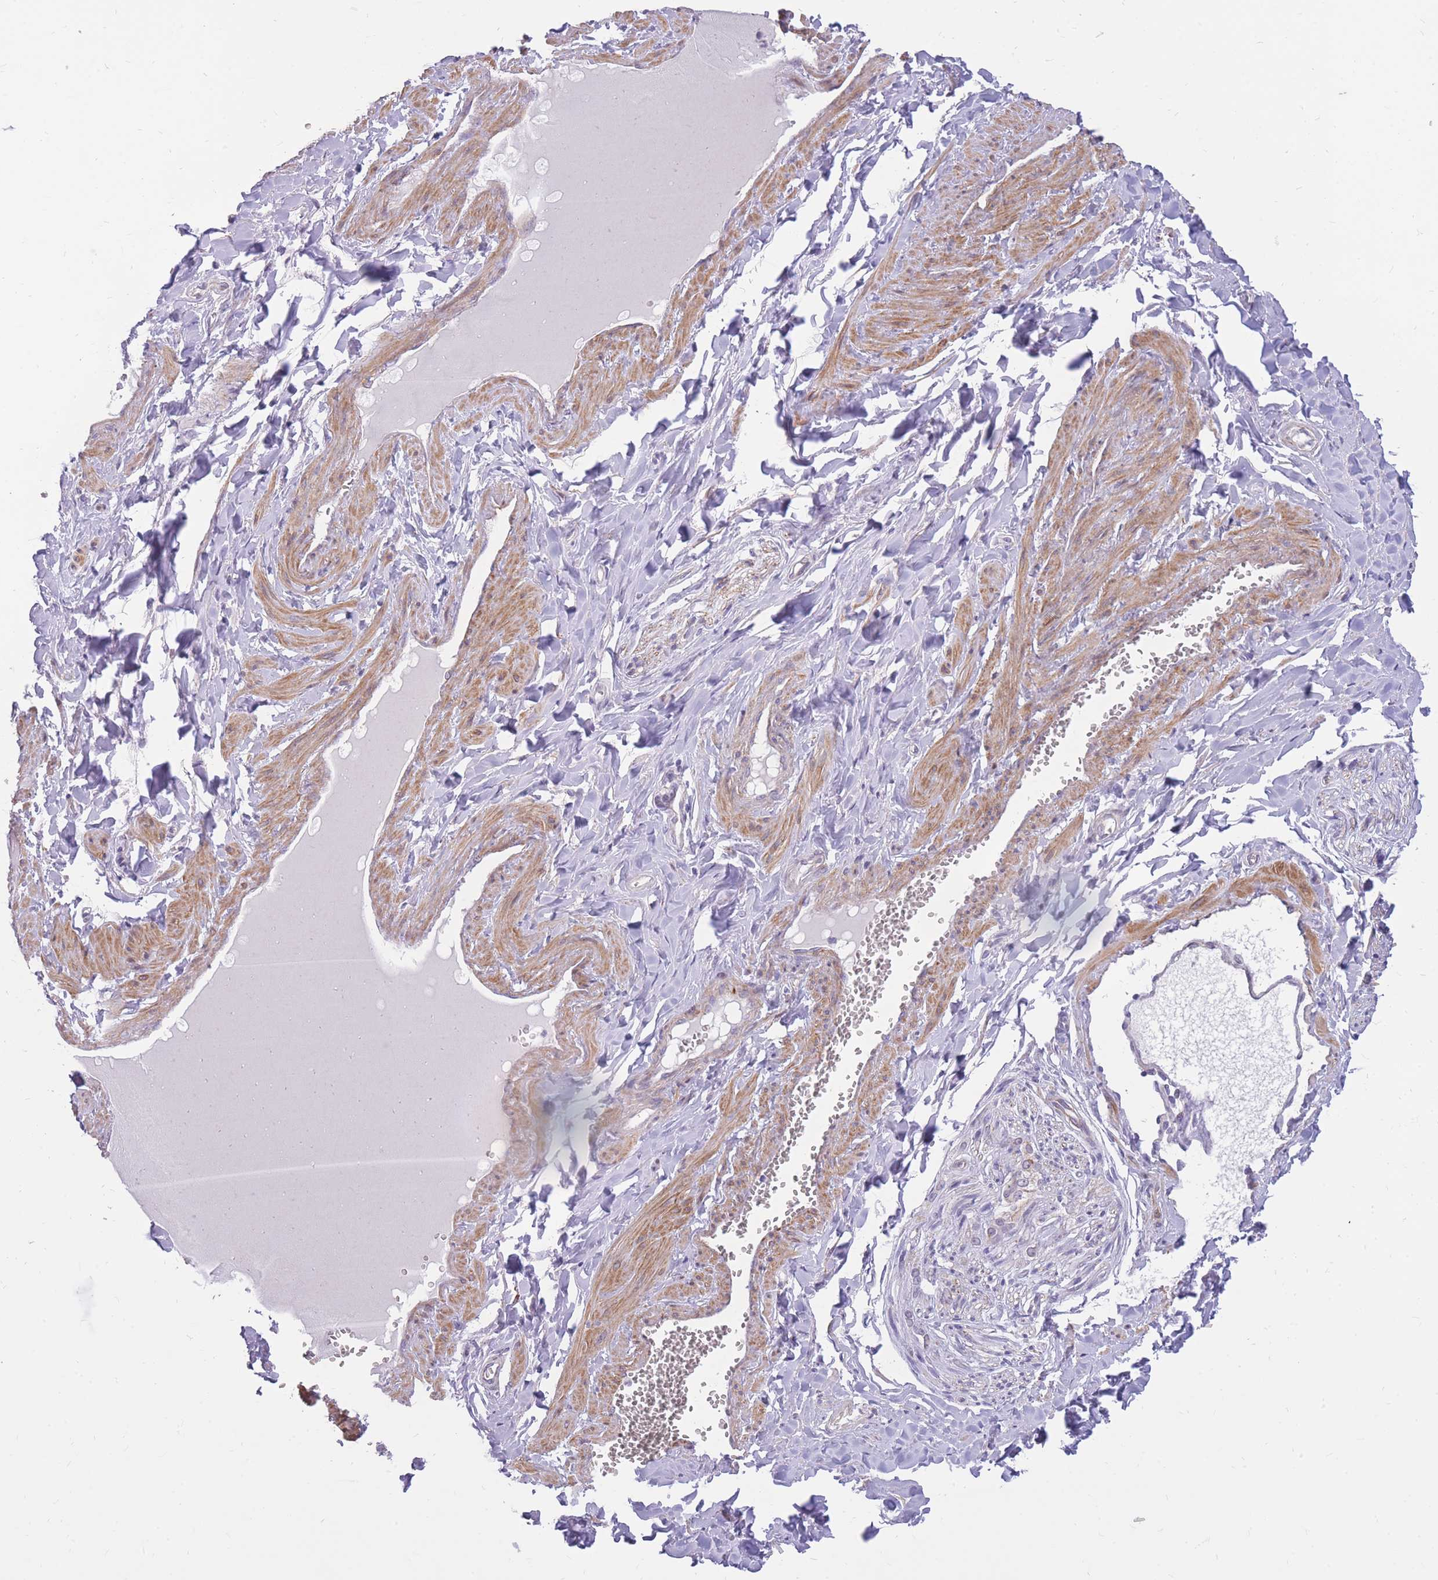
{"staining": {"intensity": "moderate", "quantity": "<25%", "location": "cytoplasmic/membranous"}, "tissue": "adipose tissue", "cell_type": "Adipocytes", "image_type": "normal", "snomed": [{"axis": "morphology", "description": "Normal tissue, NOS"}, {"axis": "topography", "description": "Soft tissue"}, {"axis": "topography", "description": "Adipose tissue"}, {"axis": "topography", "description": "Vascular tissue"}, {"axis": "topography", "description": "Peripheral nerve tissue"}], "caption": "Adipose tissue was stained to show a protein in brown. There is low levels of moderate cytoplasmic/membranous positivity in approximately <25% of adipocytes. The staining was performed using DAB (3,3'-diaminobenzidine) to visualize the protein expression in brown, while the nuclei were stained in blue with hematoxylin (Magnification: 20x).", "gene": "RNF170", "patient": {"sex": "male", "age": 46}}